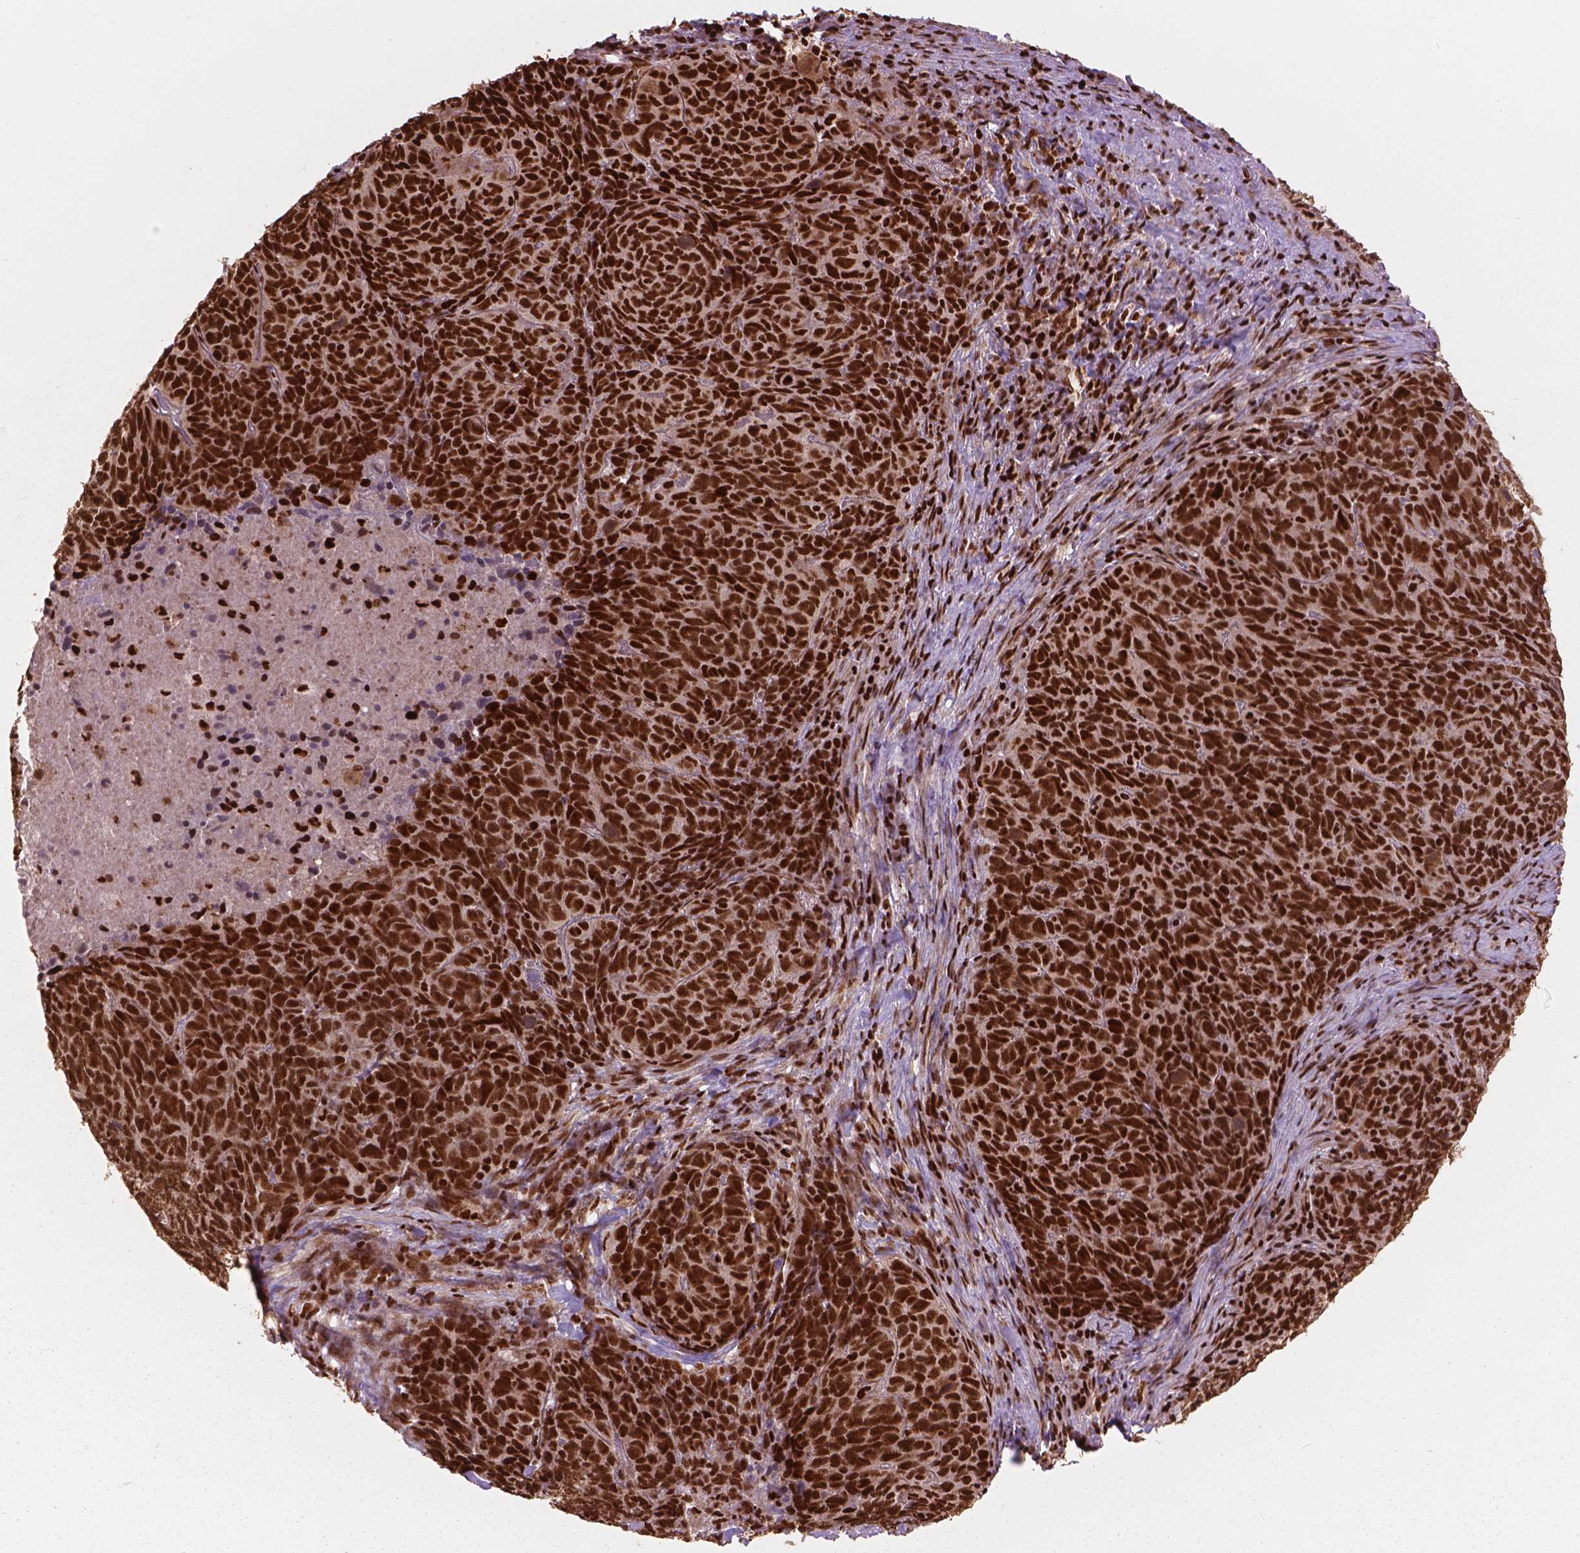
{"staining": {"intensity": "strong", "quantity": ">75%", "location": "nuclear"}, "tissue": "skin cancer", "cell_type": "Tumor cells", "image_type": "cancer", "snomed": [{"axis": "morphology", "description": "Squamous cell carcinoma, NOS"}, {"axis": "topography", "description": "Skin"}, {"axis": "topography", "description": "Anal"}], "caption": "Skin cancer (squamous cell carcinoma) was stained to show a protein in brown. There is high levels of strong nuclear positivity in approximately >75% of tumor cells. The protein is stained brown, and the nuclei are stained in blue (DAB (3,3'-diaminobenzidine) IHC with brightfield microscopy, high magnification).", "gene": "ANP32B", "patient": {"sex": "female", "age": 51}}